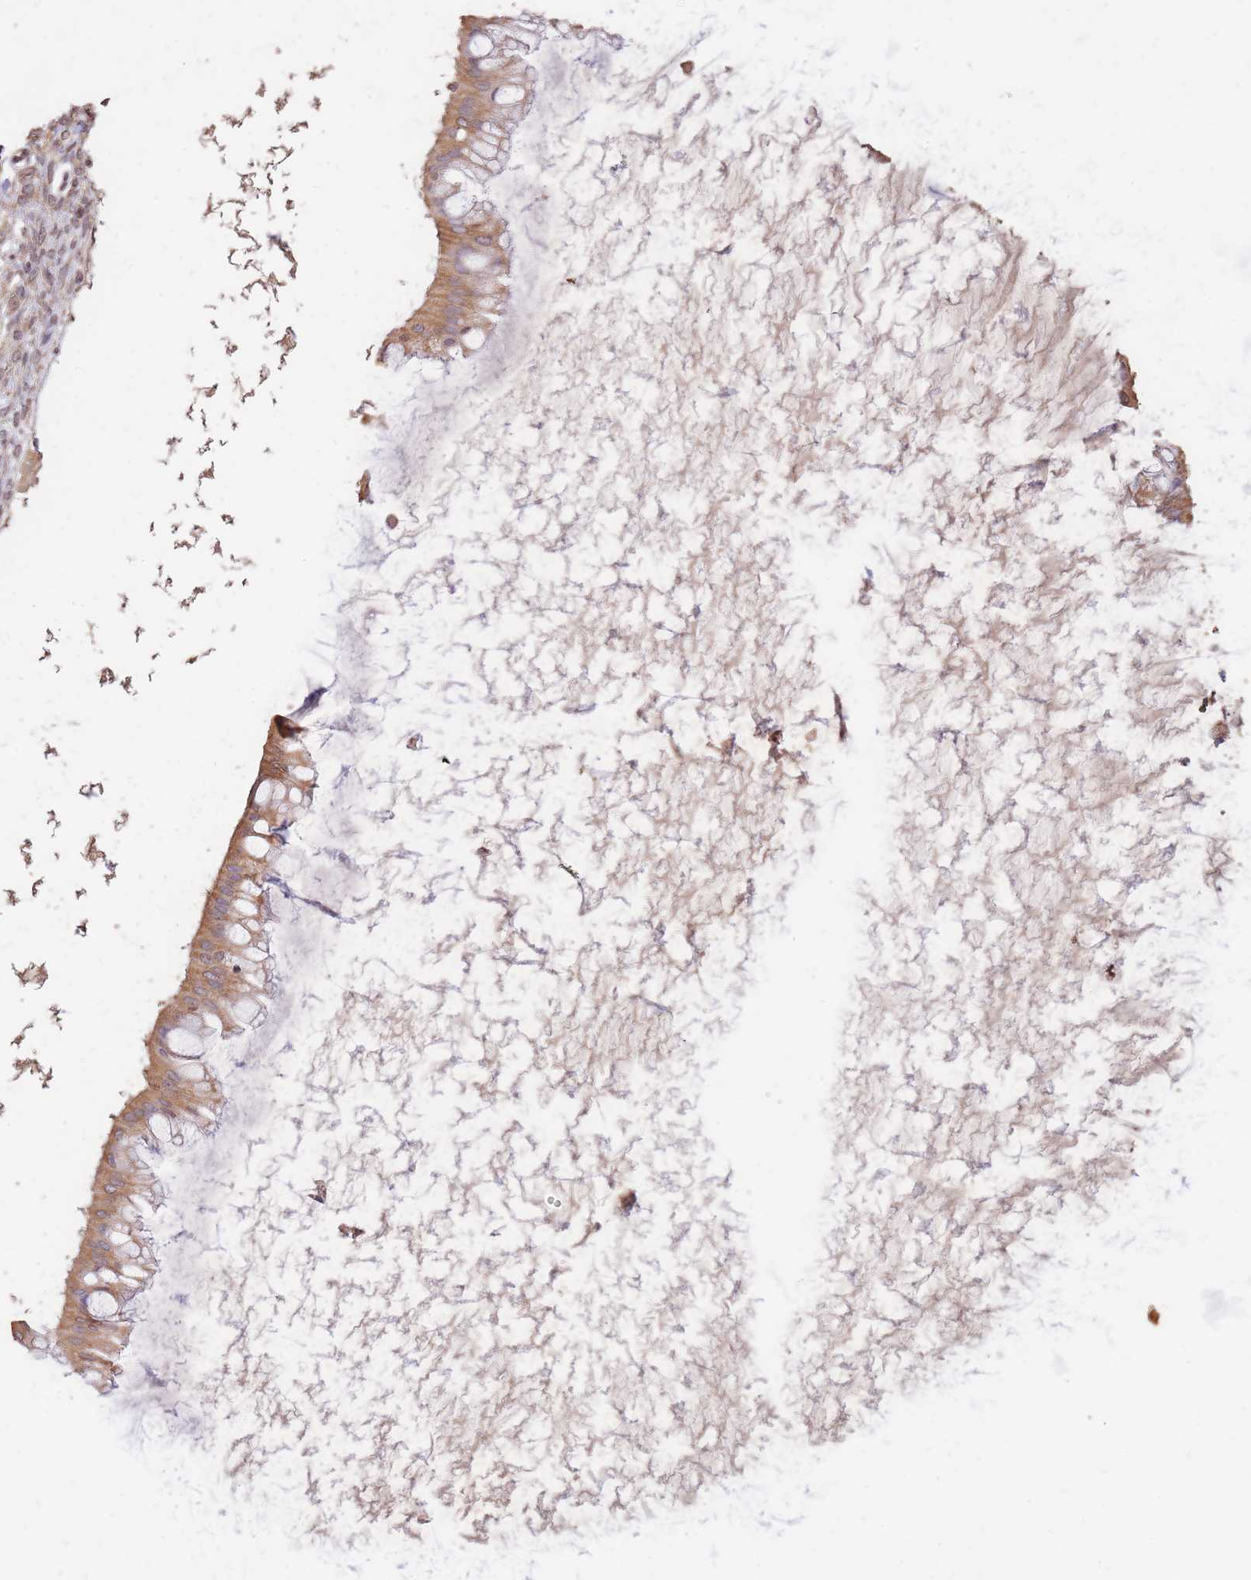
{"staining": {"intensity": "moderate", "quantity": ">75%", "location": "cytoplasmic/membranous"}, "tissue": "ovarian cancer", "cell_type": "Tumor cells", "image_type": "cancer", "snomed": [{"axis": "morphology", "description": "Cystadenocarcinoma, mucinous, NOS"}, {"axis": "topography", "description": "Ovary"}], "caption": "Ovarian cancer was stained to show a protein in brown. There is medium levels of moderate cytoplasmic/membranous expression in approximately >75% of tumor cells.", "gene": "RGS14", "patient": {"sex": "female", "age": 73}}